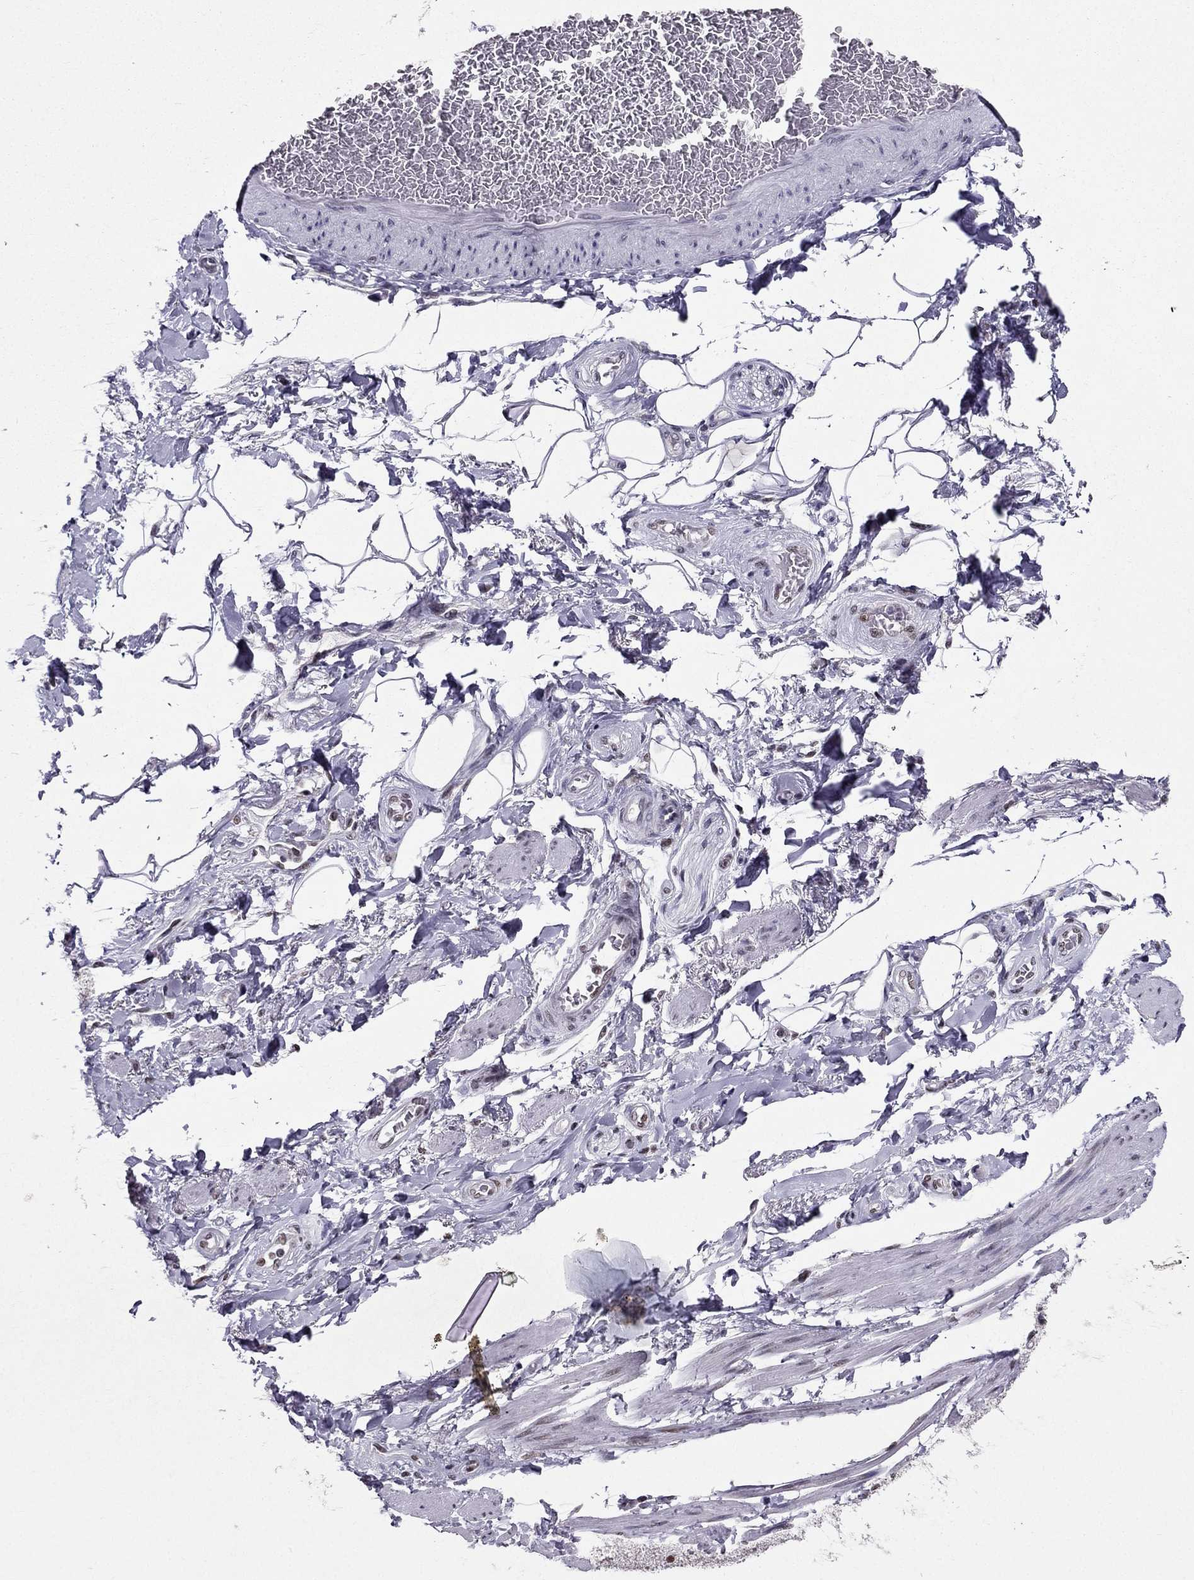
{"staining": {"intensity": "negative", "quantity": "none", "location": "none"}, "tissue": "adipose tissue", "cell_type": "Adipocytes", "image_type": "normal", "snomed": [{"axis": "morphology", "description": "Normal tissue, NOS"}, {"axis": "topography", "description": "Skeletal muscle"}, {"axis": "topography", "description": "Anal"}, {"axis": "topography", "description": "Peripheral nerve tissue"}], "caption": "Normal adipose tissue was stained to show a protein in brown. There is no significant positivity in adipocytes.", "gene": "ZNF420", "patient": {"sex": "male", "age": 53}}